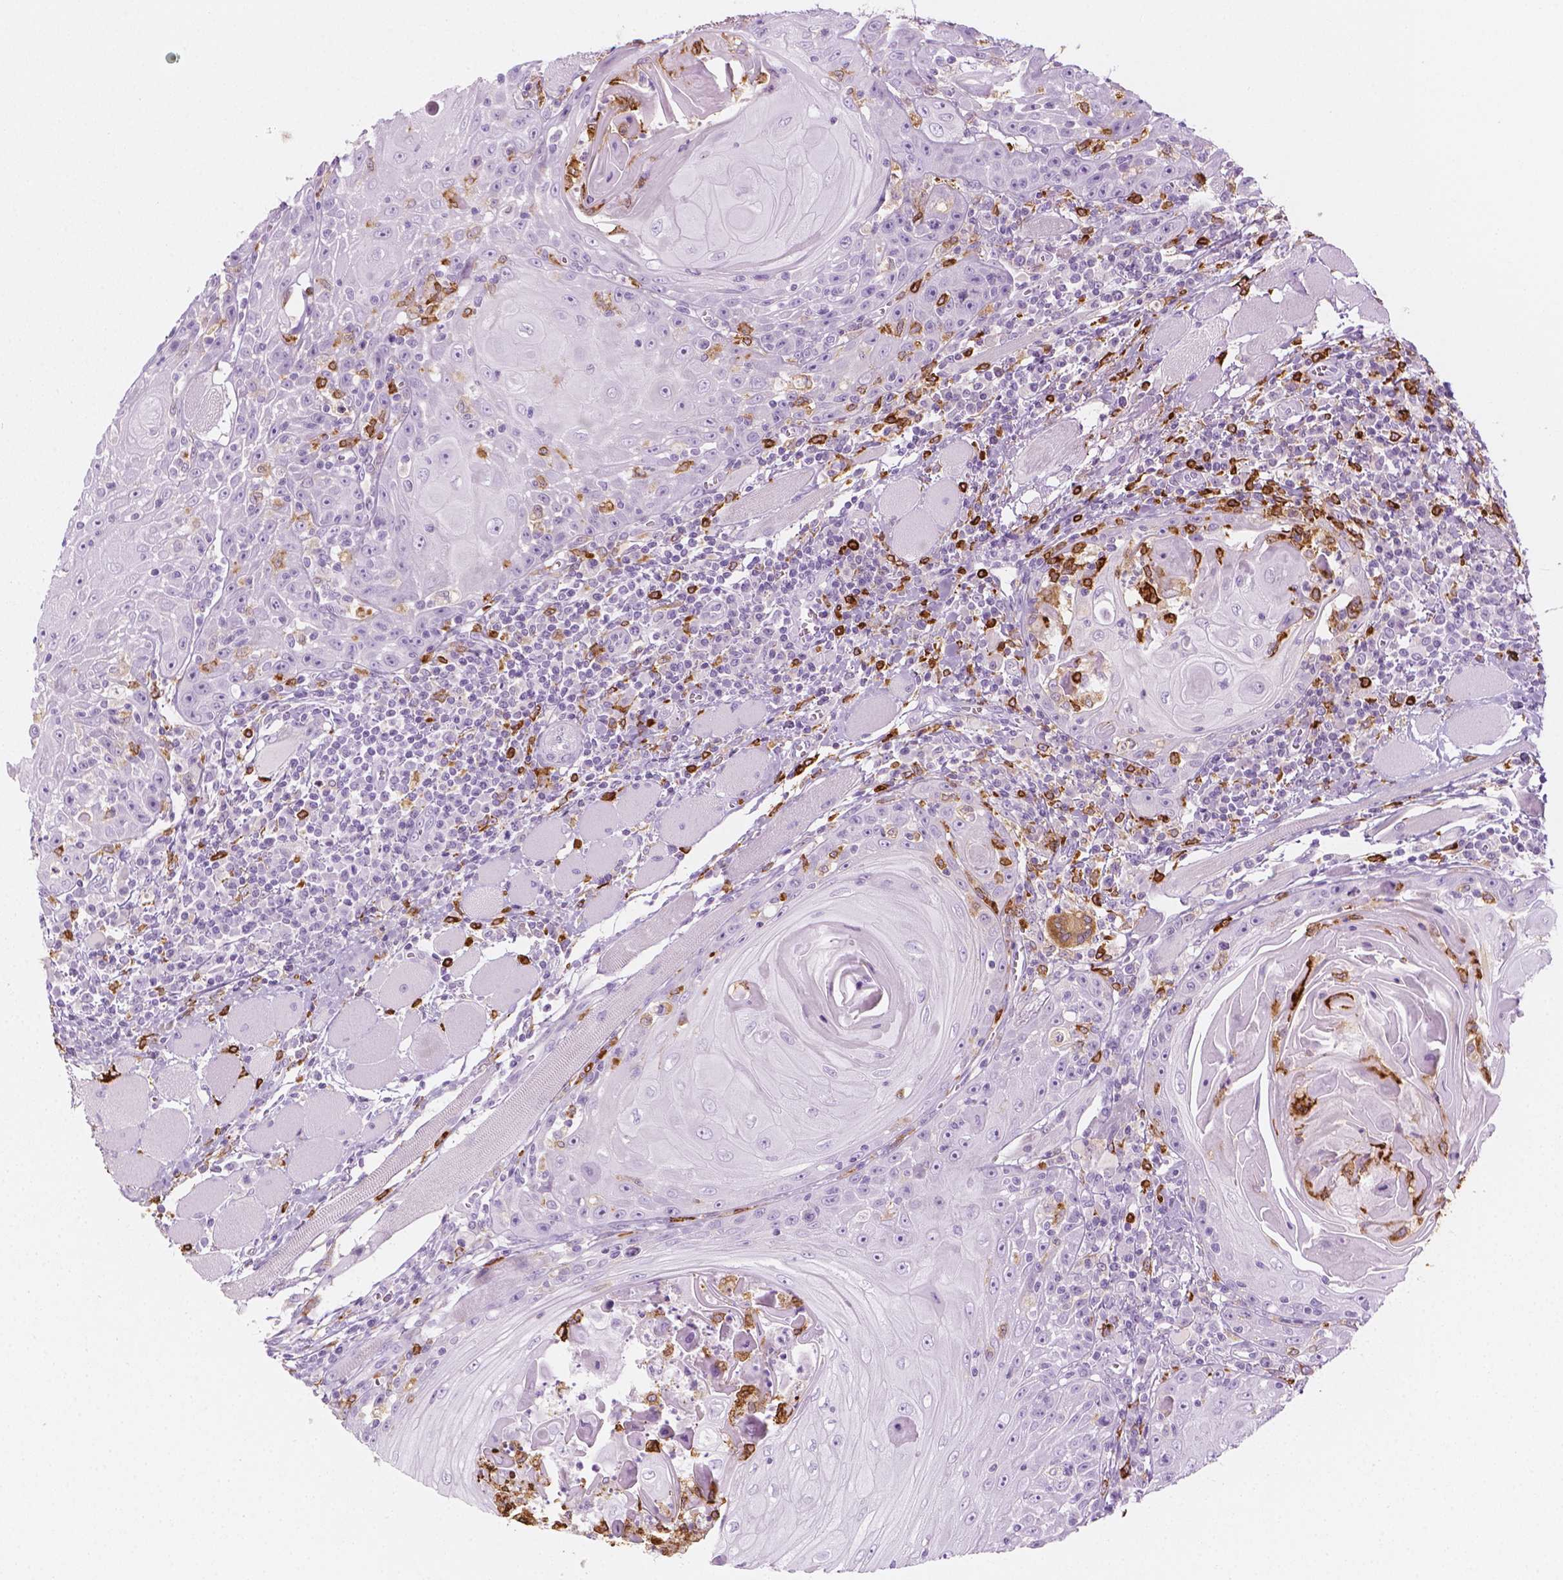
{"staining": {"intensity": "negative", "quantity": "none", "location": "none"}, "tissue": "head and neck cancer", "cell_type": "Tumor cells", "image_type": "cancer", "snomed": [{"axis": "morphology", "description": "Squamous cell carcinoma, NOS"}, {"axis": "topography", "description": "Head-Neck"}], "caption": "A high-resolution histopathology image shows IHC staining of head and neck cancer (squamous cell carcinoma), which demonstrates no significant staining in tumor cells.", "gene": "CES1", "patient": {"sex": "male", "age": 52}}